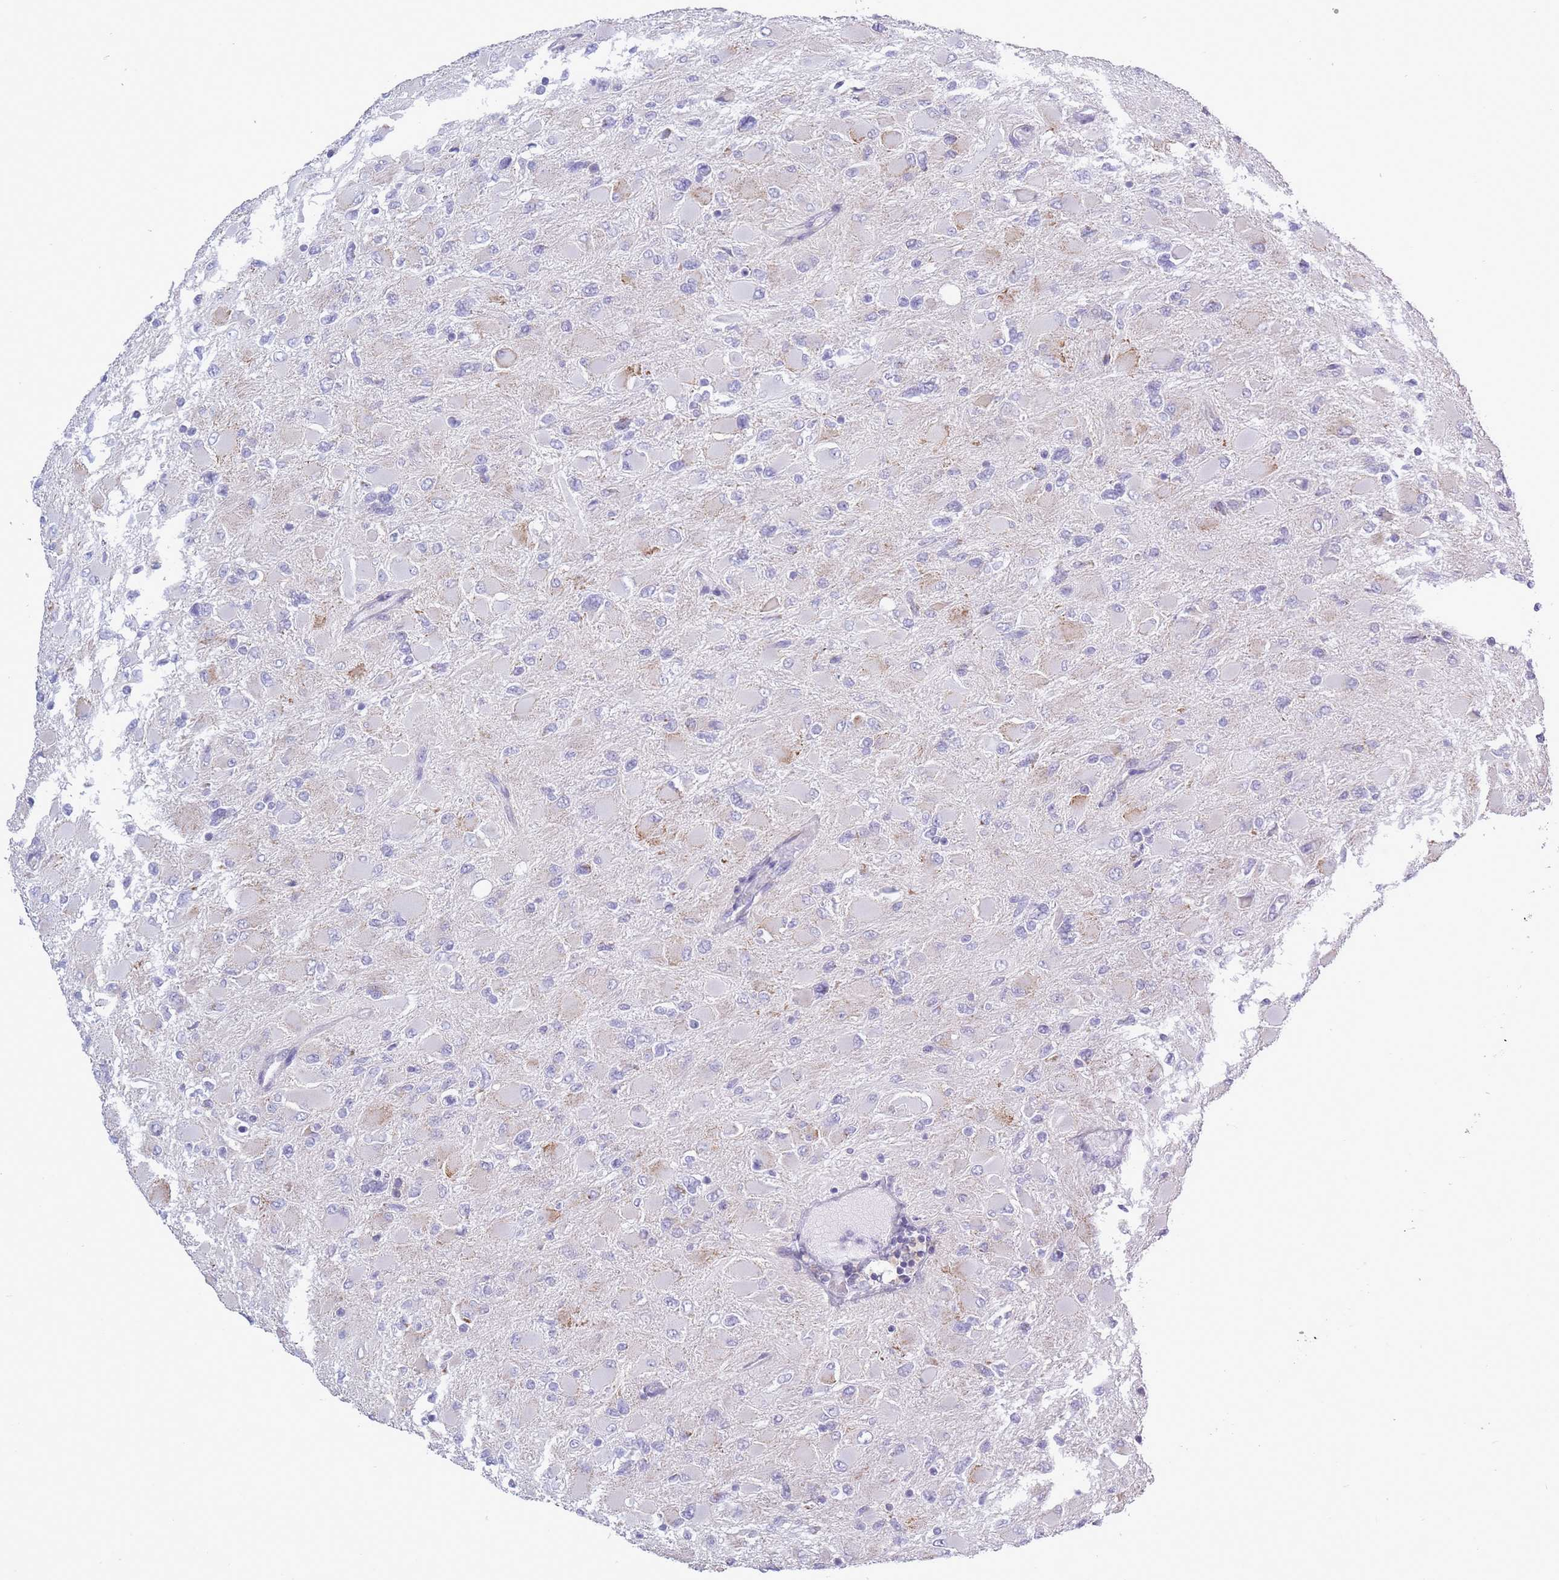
{"staining": {"intensity": "negative", "quantity": "none", "location": "none"}, "tissue": "glioma", "cell_type": "Tumor cells", "image_type": "cancer", "snomed": [{"axis": "morphology", "description": "Glioma, malignant, High grade"}, {"axis": "topography", "description": "Cerebral cortex"}], "caption": "This micrograph is of malignant glioma (high-grade) stained with immunohistochemistry (IHC) to label a protein in brown with the nuclei are counter-stained blue. There is no staining in tumor cells.", "gene": "ZBTB24", "patient": {"sex": "female", "age": 36}}